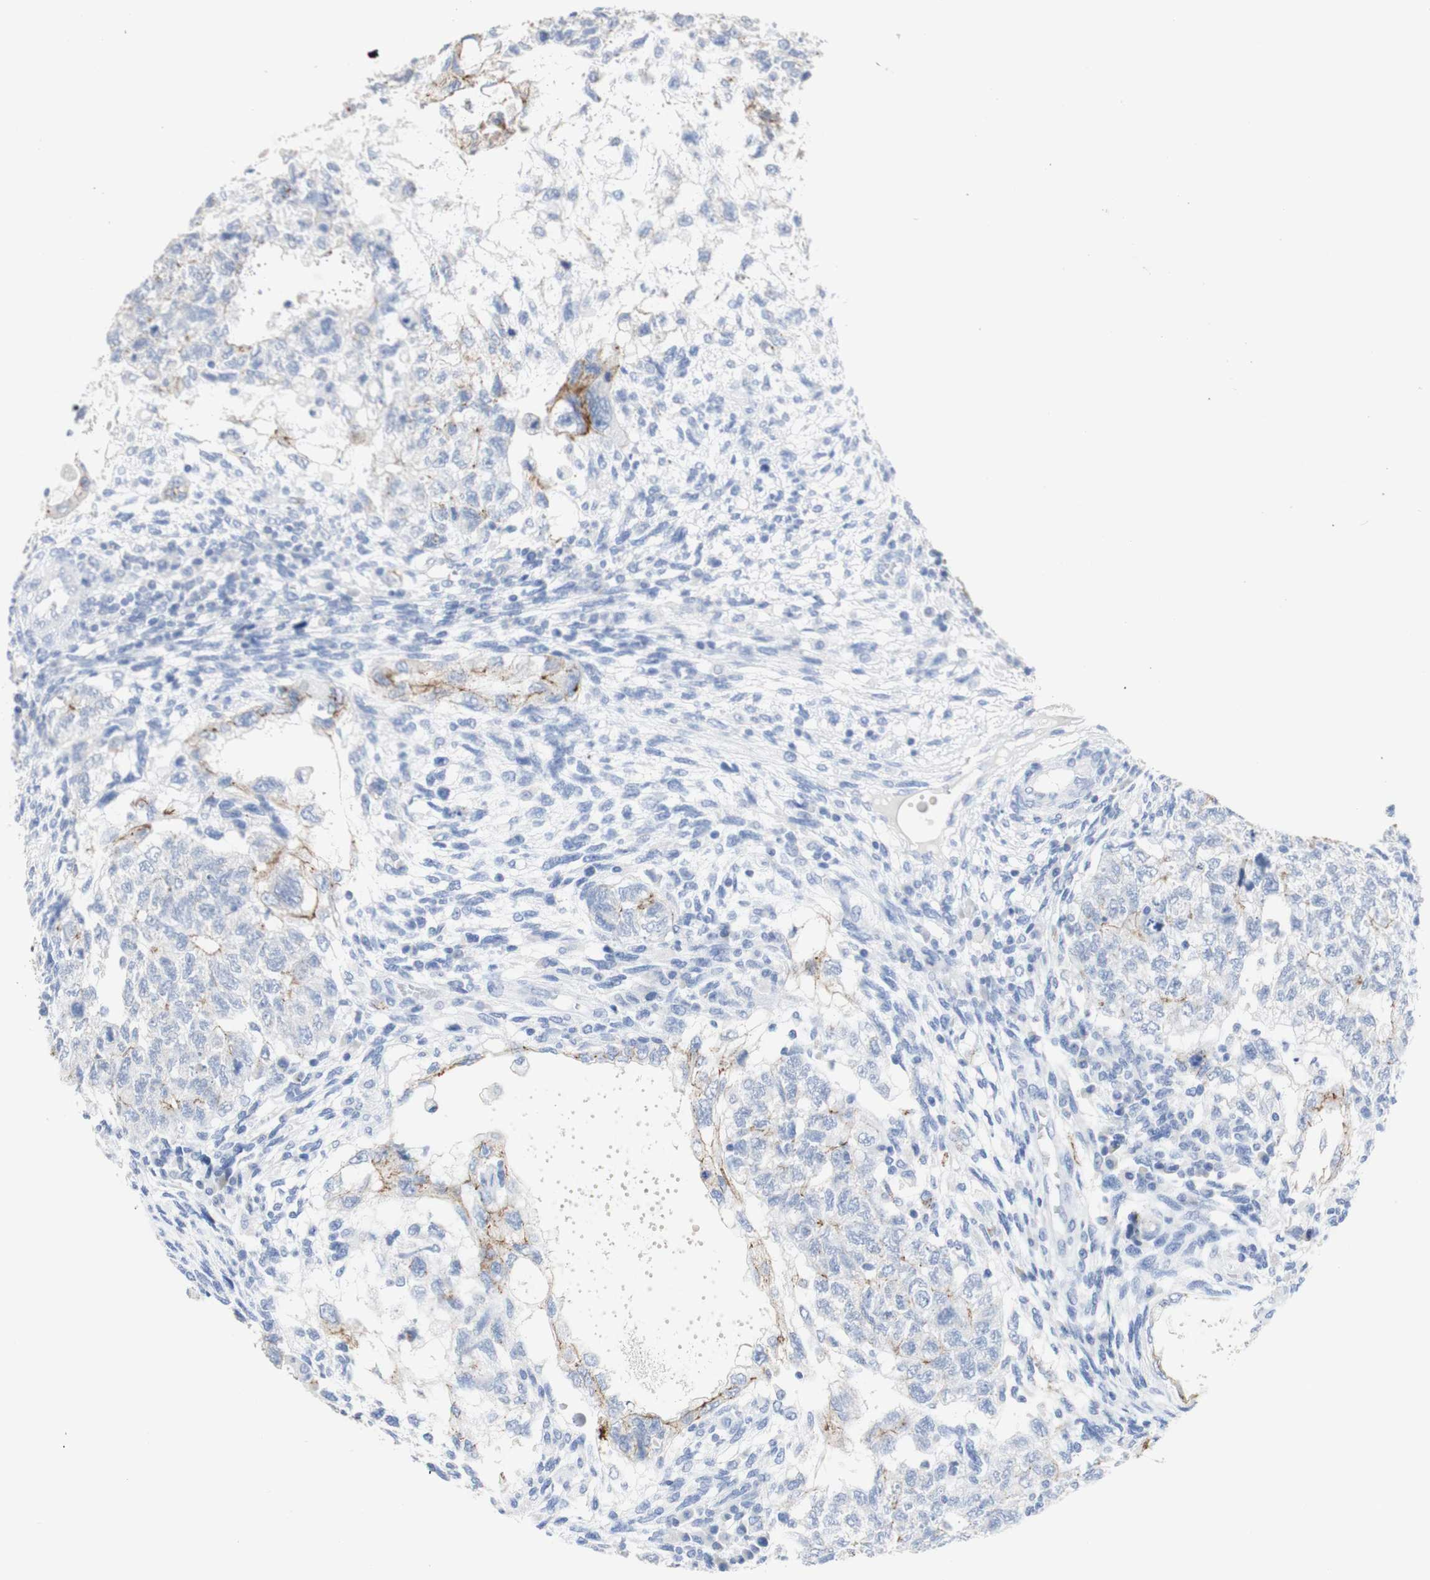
{"staining": {"intensity": "moderate", "quantity": "<25%", "location": "cytoplasmic/membranous"}, "tissue": "testis cancer", "cell_type": "Tumor cells", "image_type": "cancer", "snomed": [{"axis": "morphology", "description": "Normal tissue, NOS"}, {"axis": "morphology", "description": "Carcinoma, Embryonal, NOS"}, {"axis": "topography", "description": "Testis"}], "caption": "Testis embryonal carcinoma stained with DAB (3,3'-diaminobenzidine) immunohistochemistry (IHC) exhibits low levels of moderate cytoplasmic/membranous staining in about <25% of tumor cells.", "gene": "DSC2", "patient": {"sex": "male", "age": 36}}